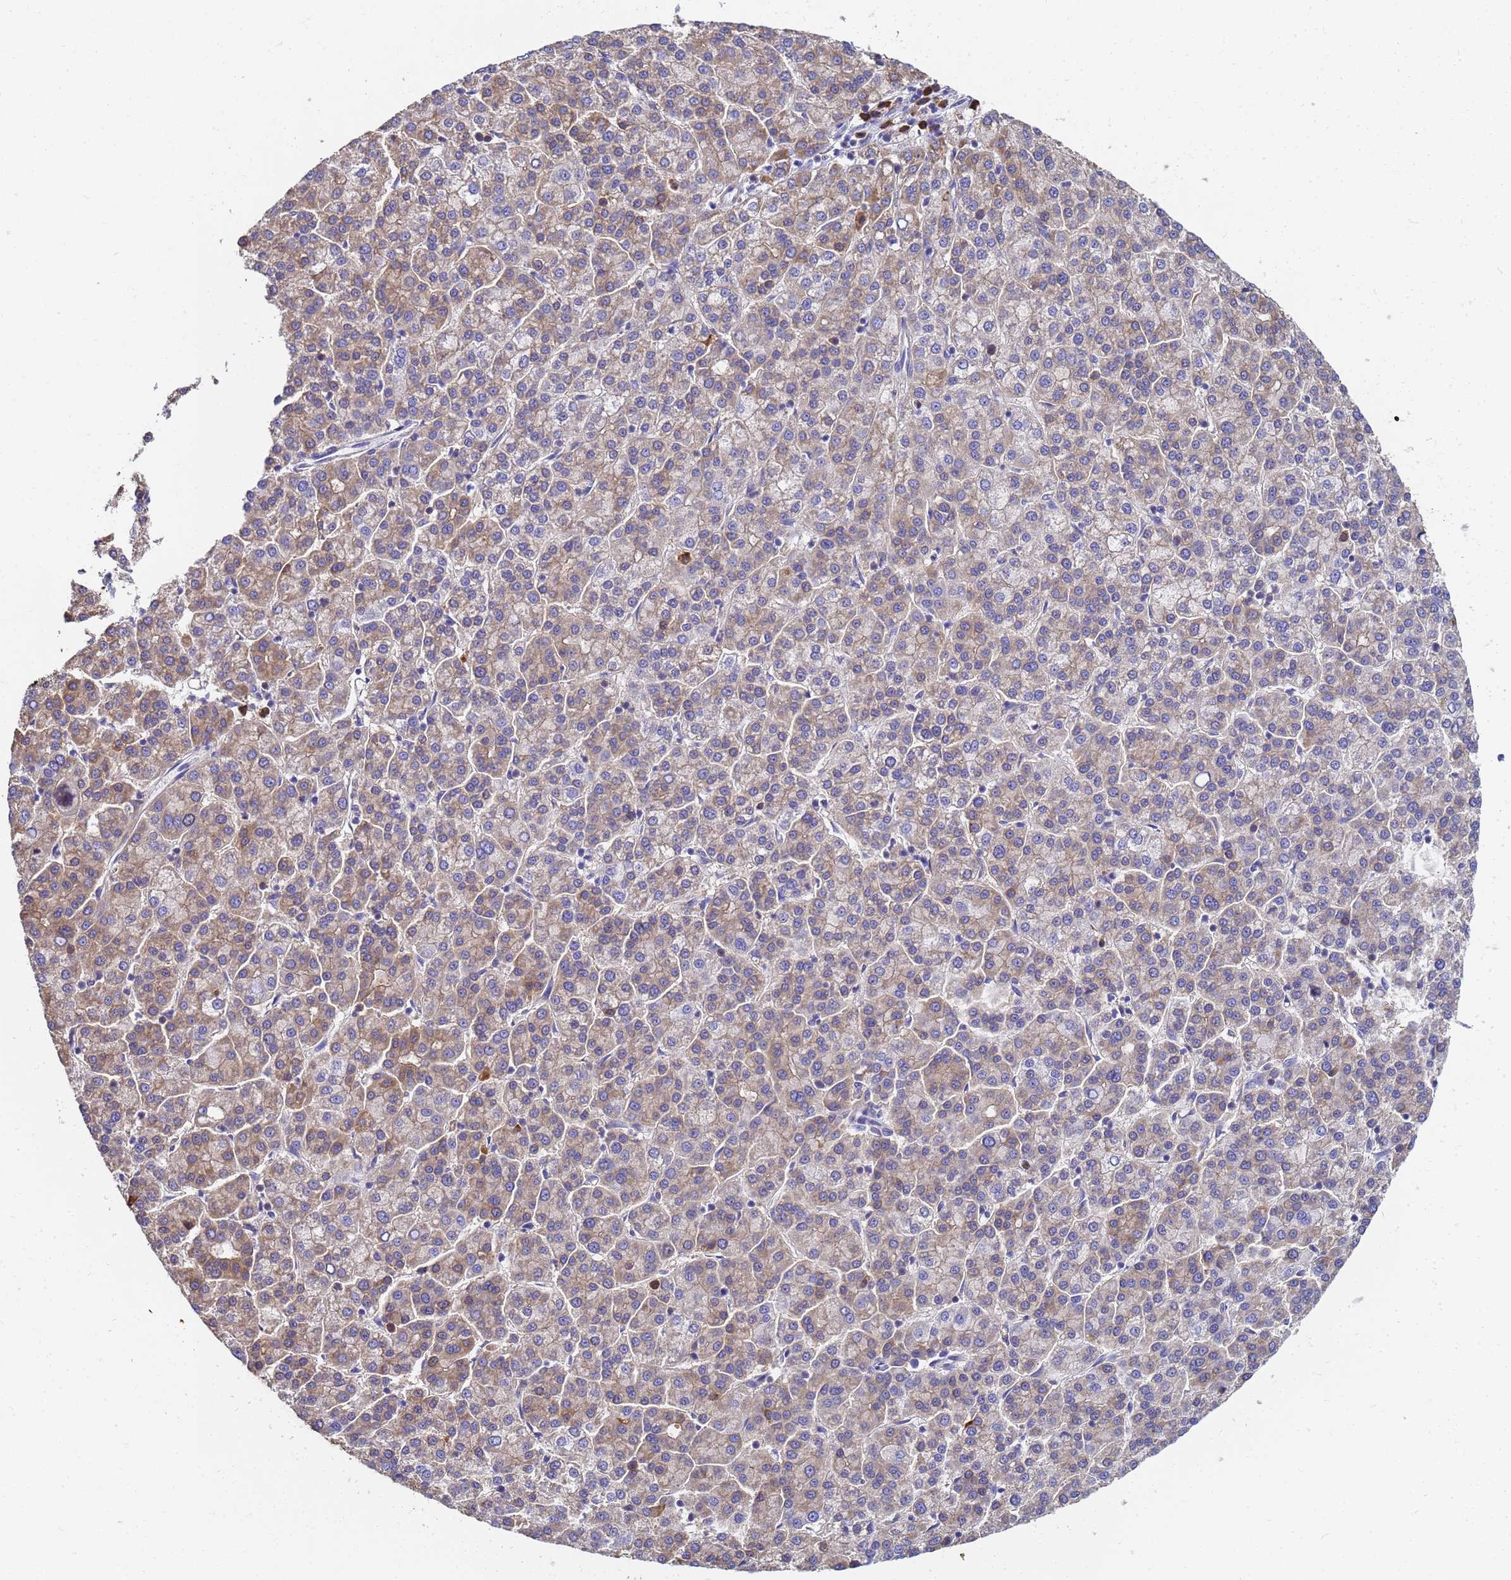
{"staining": {"intensity": "weak", "quantity": "25%-75%", "location": "cytoplasmic/membranous"}, "tissue": "liver cancer", "cell_type": "Tumor cells", "image_type": "cancer", "snomed": [{"axis": "morphology", "description": "Carcinoma, Hepatocellular, NOS"}, {"axis": "topography", "description": "Liver"}], "caption": "Immunohistochemistry (DAB) staining of human liver cancer reveals weak cytoplasmic/membranous protein staining in approximately 25%-75% of tumor cells.", "gene": "NME1-NME2", "patient": {"sex": "female", "age": 58}}